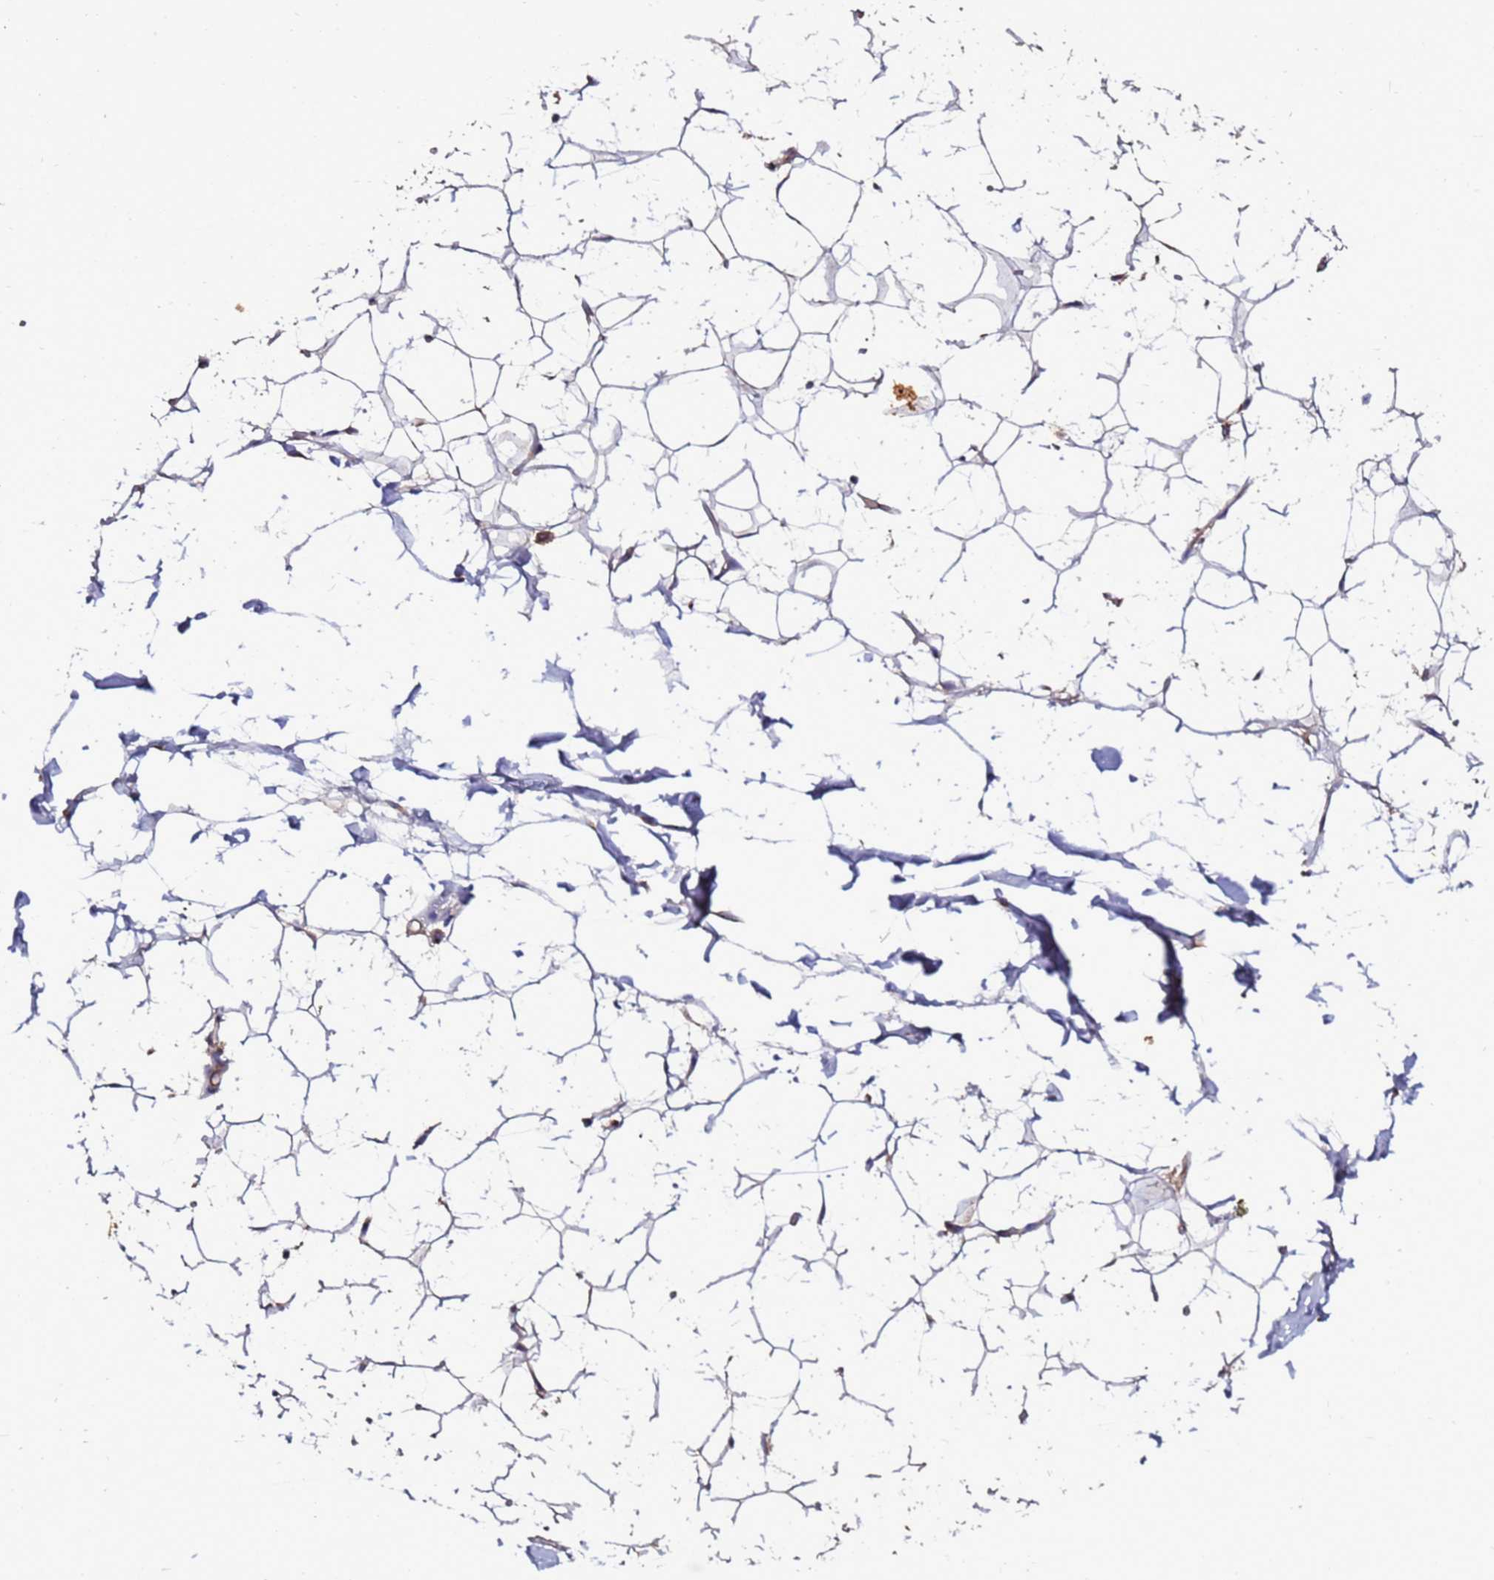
{"staining": {"intensity": "weak", "quantity": "25%-75%", "location": "cytoplasmic/membranous"}, "tissue": "adipose tissue", "cell_type": "Adipocytes", "image_type": "normal", "snomed": [{"axis": "morphology", "description": "Normal tissue, NOS"}, {"axis": "topography", "description": "Breast"}], "caption": "Weak cytoplasmic/membranous protein staining is identified in about 25%-75% of adipocytes in adipose tissue. (DAB IHC, brown staining for protein, blue staining for nuclei).", "gene": "RPS15A", "patient": {"sex": "female", "age": 26}}